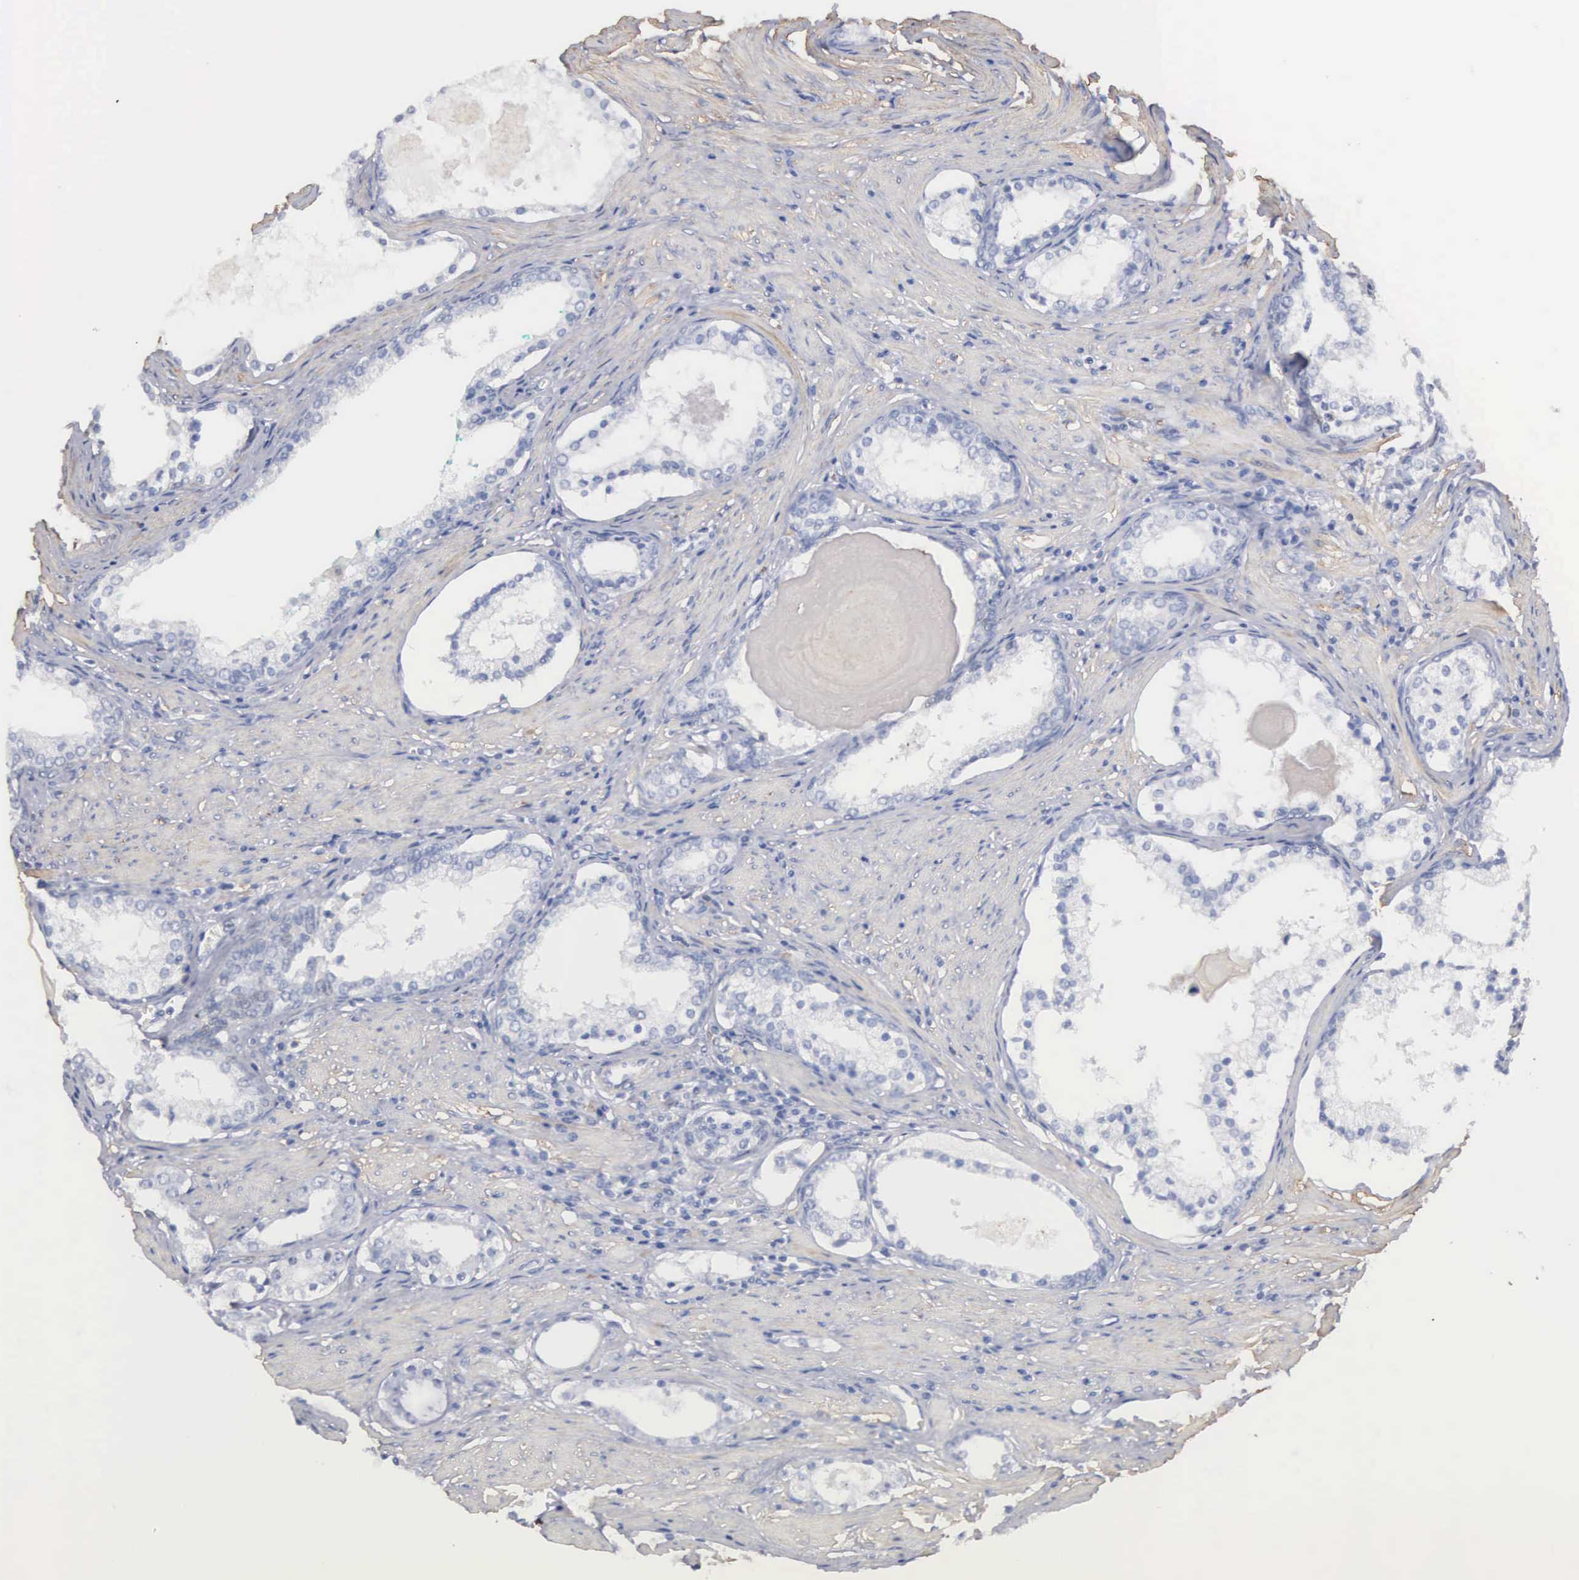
{"staining": {"intensity": "negative", "quantity": "none", "location": "none"}, "tissue": "prostate cancer", "cell_type": "Tumor cells", "image_type": "cancer", "snomed": [{"axis": "morphology", "description": "Adenocarcinoma, Medium grade"}, {"axis": "topography", "description": "Prostate"}], "caption": "Immunohistochemical staining of prostate medium-grade adenocarcinoma shows no significant expression in tumor cells.", "gene": "ELFN2", "patient": {"sex": "male", "age": 73}}